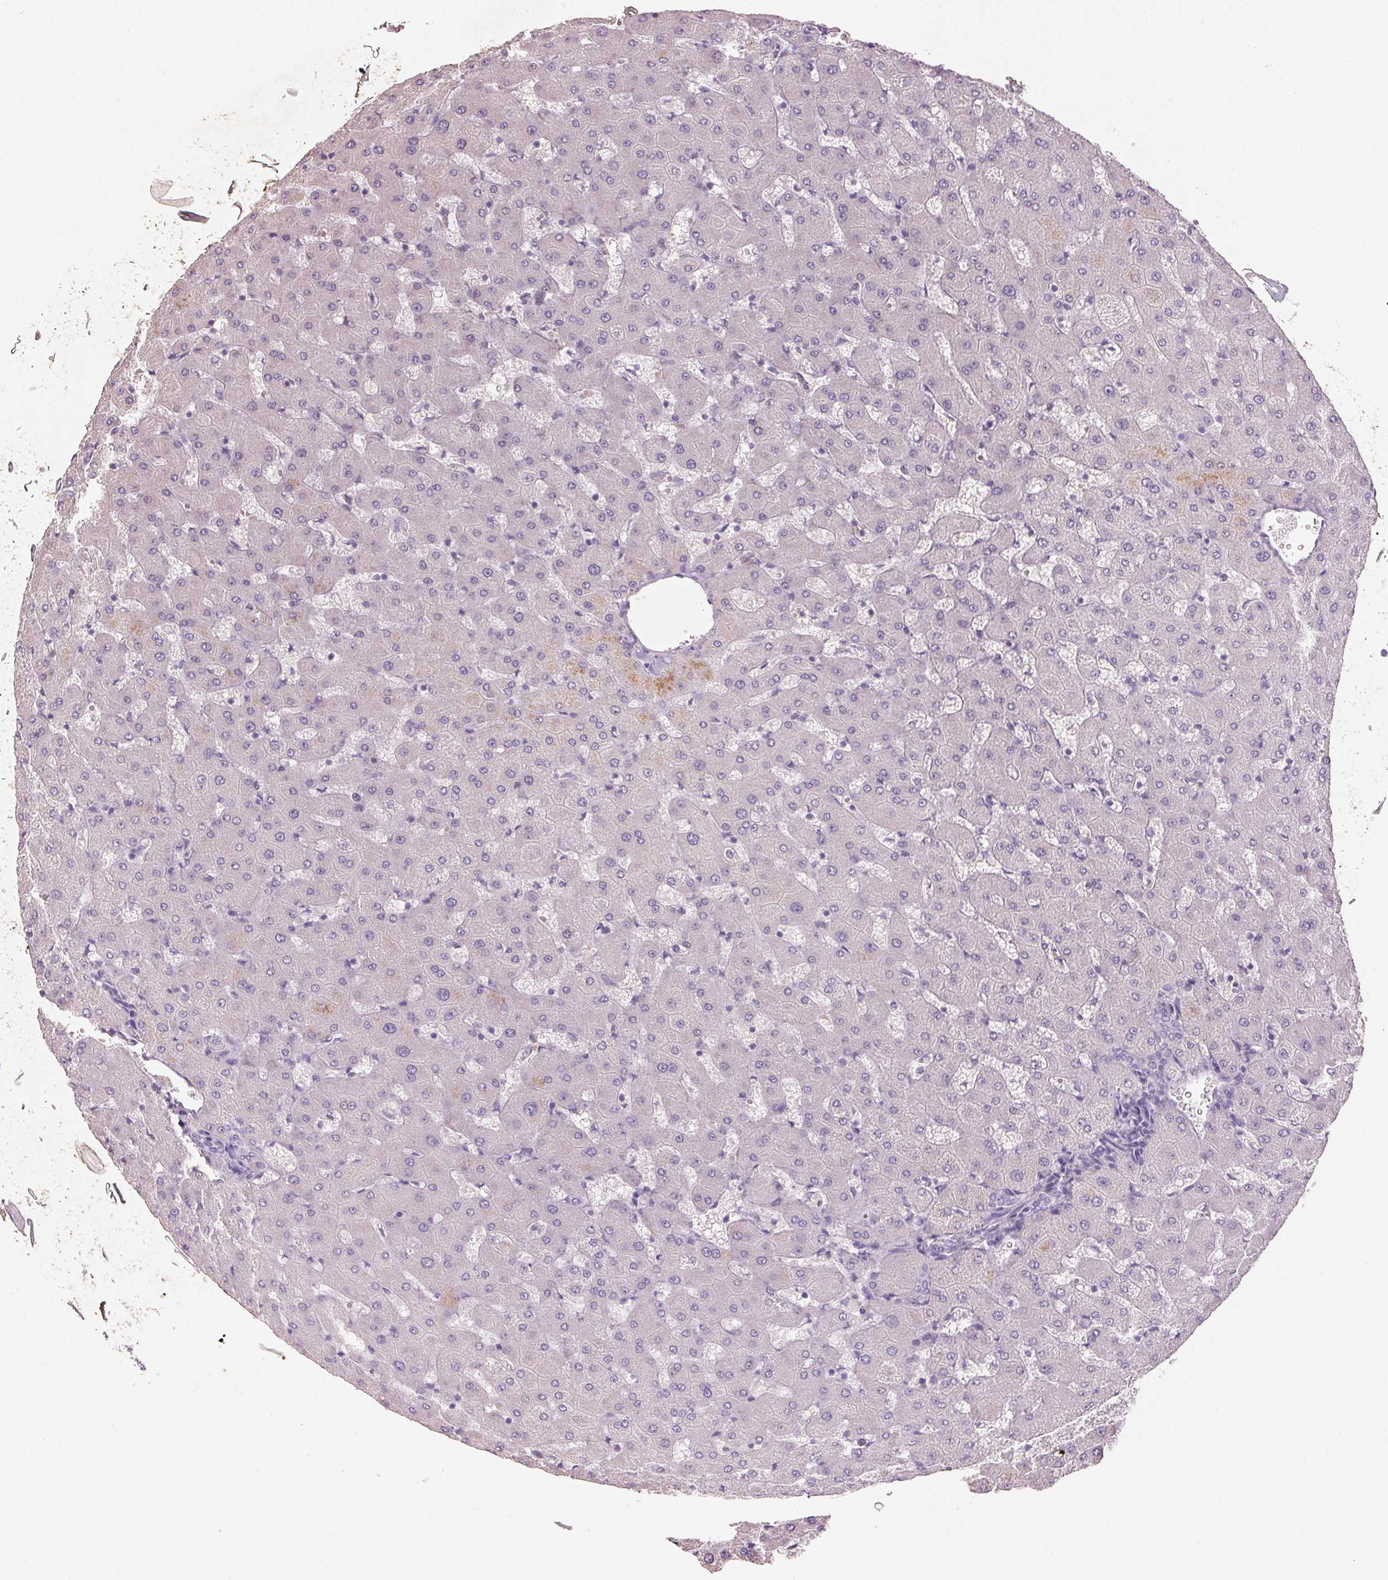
{"staining": {"intensity": "negative", "quantity": "none", "location": "none"}, "tissue": "liver", "cell_type": "Cholangiocytes", "image_type": "normal", "snomed": [{"axis": "morphology", "description": "Normal tissue, NOS"}, {"axis": "topography", "description": "Liver"}], "caption": "Image shows no significant protein expression in cholangiocytes of normal liver.", "gene": "HSD17B1", "patient": {"sex": "female", "age": 63}}